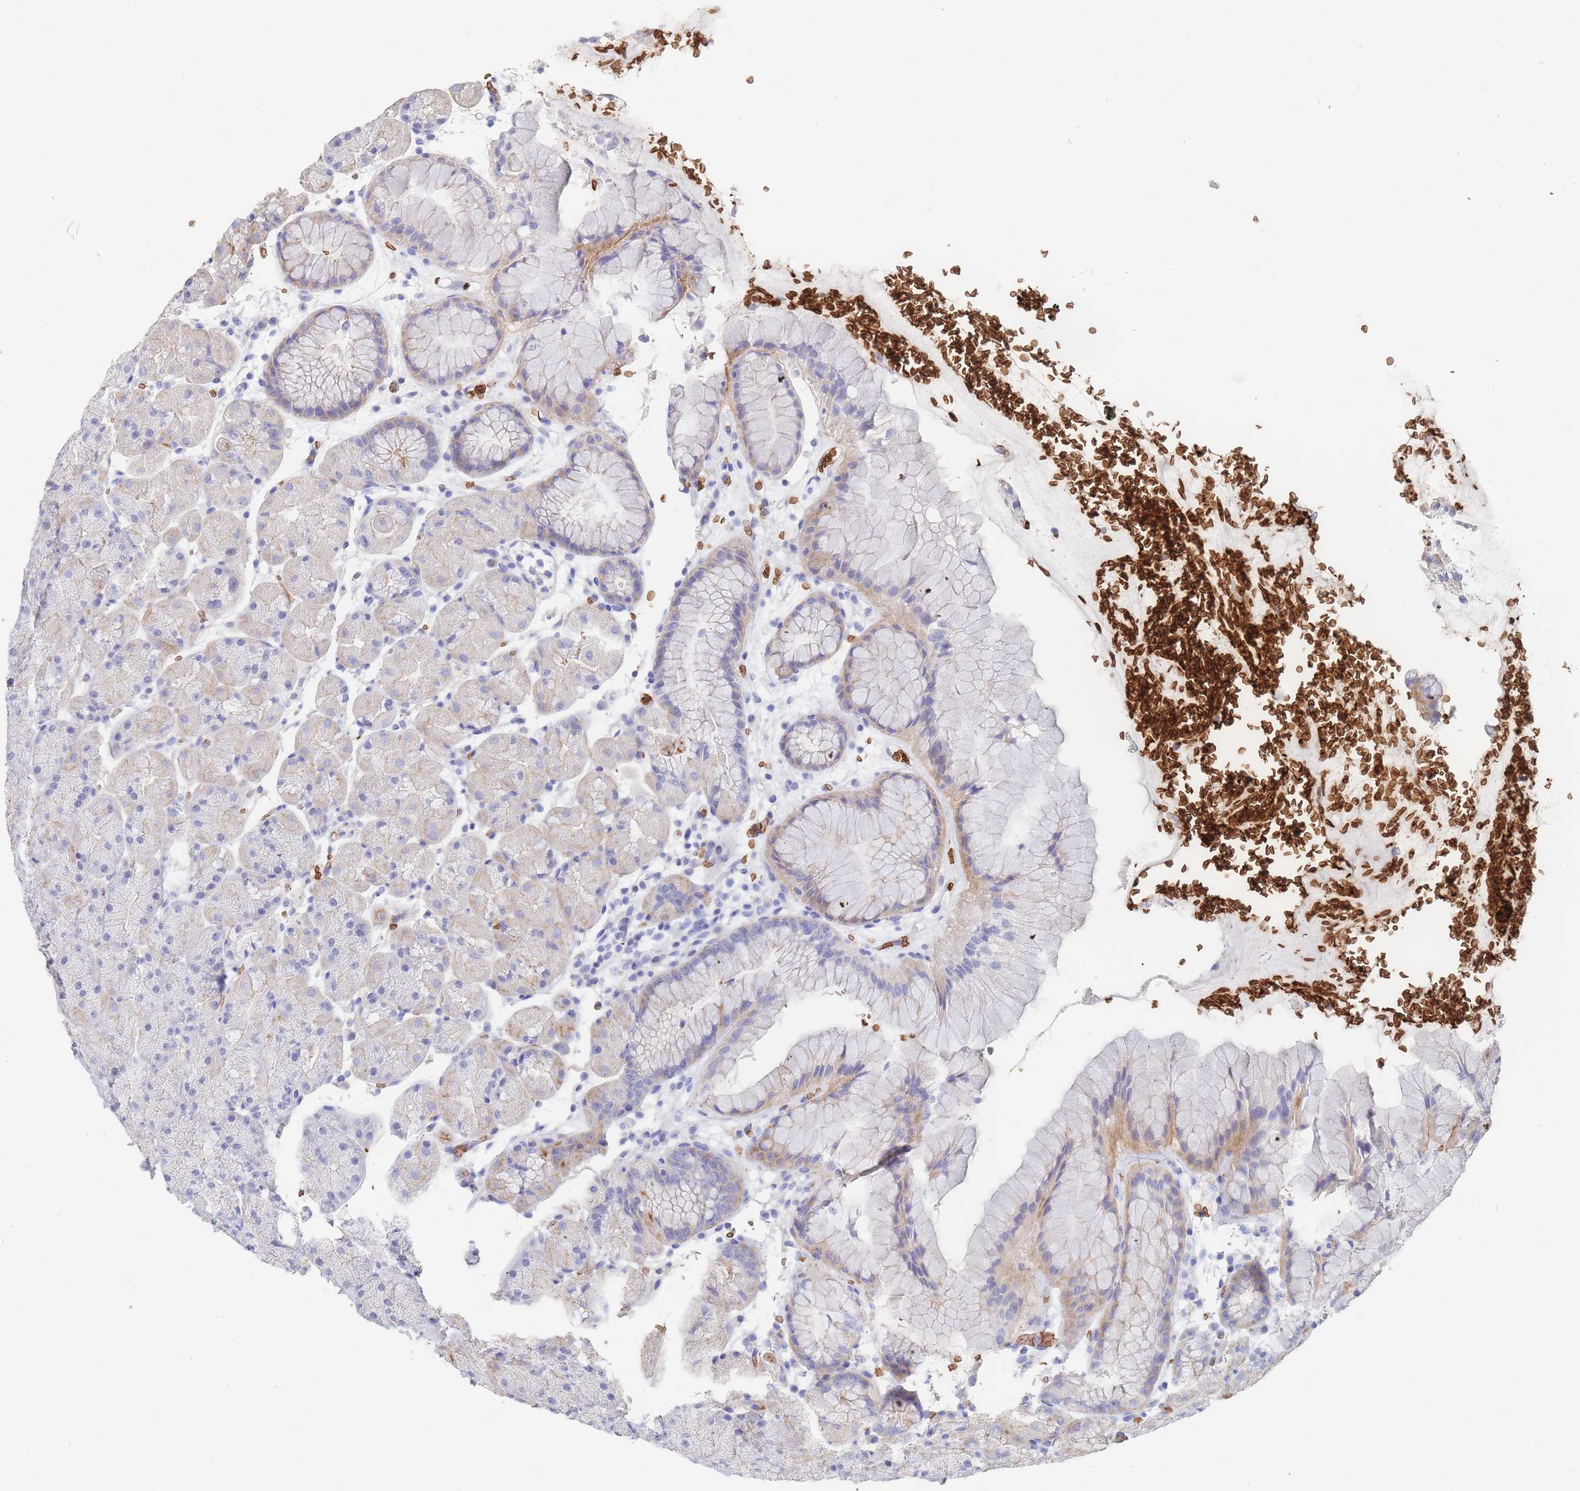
{"staining": {"intensity": "weak", "quantity": "<25%", "location": "cytoplasmic/membranous"}, "tissue": "stomach", "cell_type": "Glandular cells", "image_type": "normal", "snomed": [{"axis": "morphology", "description": "Normal tissue, NOS"}, {"axis": "topography", "description": "Stomach, upper"}, {"axis": "topography", "description": "Stomach, lower"}], "caption": "Immunohistochemistry (IHC) image of benign stomach stained for a protein (brown), which reveals no positivity in glandular cells.", "gene": "SLC2A1", "patient": {"sex": "male", "age": 67}}